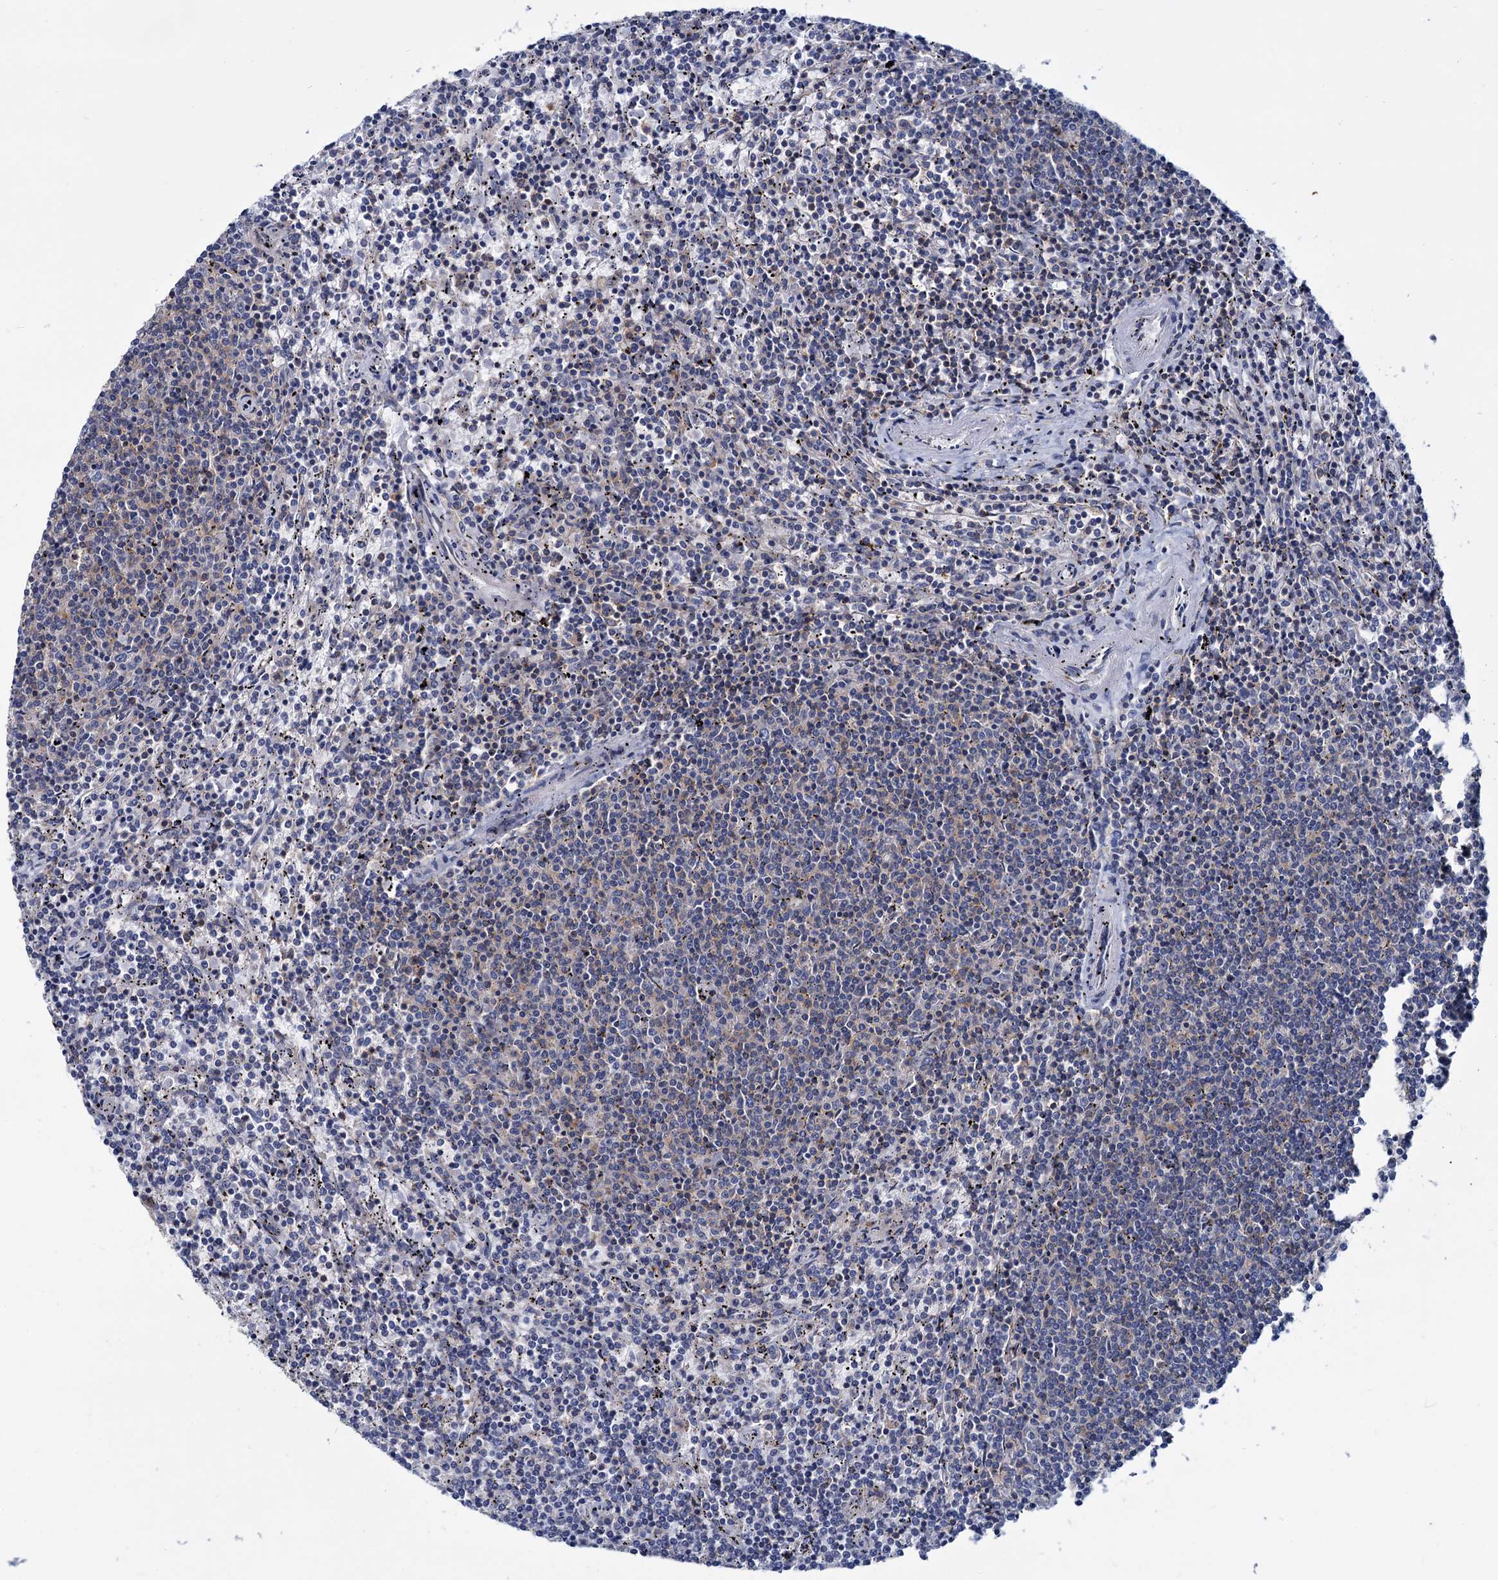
{"staining": {"intensity": "negative", "quantity": "none", "location": "none"}, "tissue": "lymphoma", "cell_type": "Tumor cells", "image_type": "cancer", "snomed": [{"axis": "morphology", "description": "Malignant lymphoma, non-Hodgkin's type, Low grade"}, {"axis": "topography", "description": "Spleen"}], "caption": "Lymphoma was stained to show a protein in brown. There is no significant expression in tumor cells.", "gene": "LRCH4", "patient": {"sex": "female", "age": 50}}